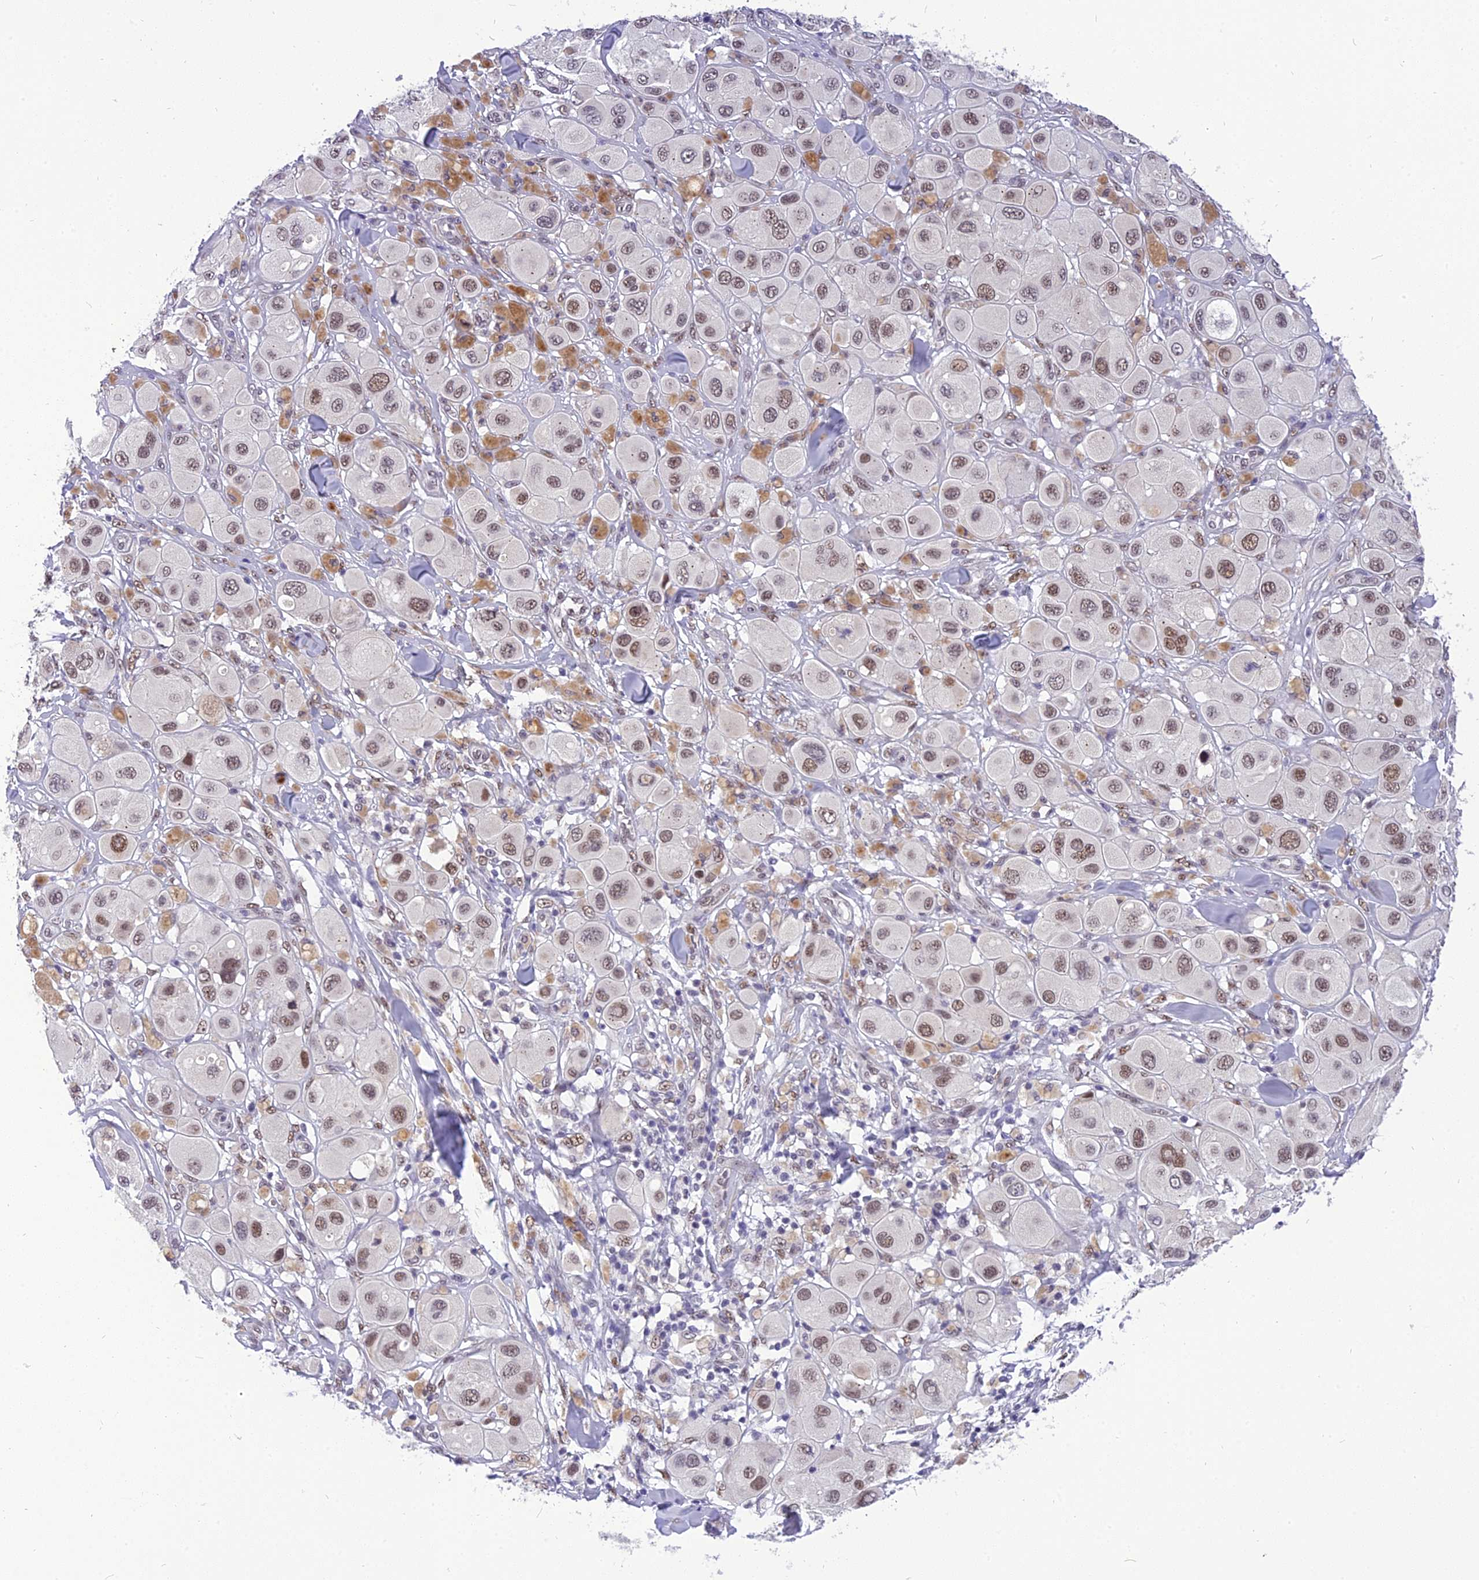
{"staining": {"intensity": "weak", "quantity": "25%-75%", "location": "nuclear"}, "tissue": "melanoma", "cell_type": "Tumor cells", "image_type": "cancer", "snomed": [{"axis": "morphology", "description": "Malignant melanoma, Metastatic site"}, {"axis": "topography", "description": "Skin"}], "caption": "An image of human melanoma stained for a protein reveals weak nuclear brown staining in tumor cells.", "gene": "IRF2BP1", "patient": {"sex": "male", "age": 41}}